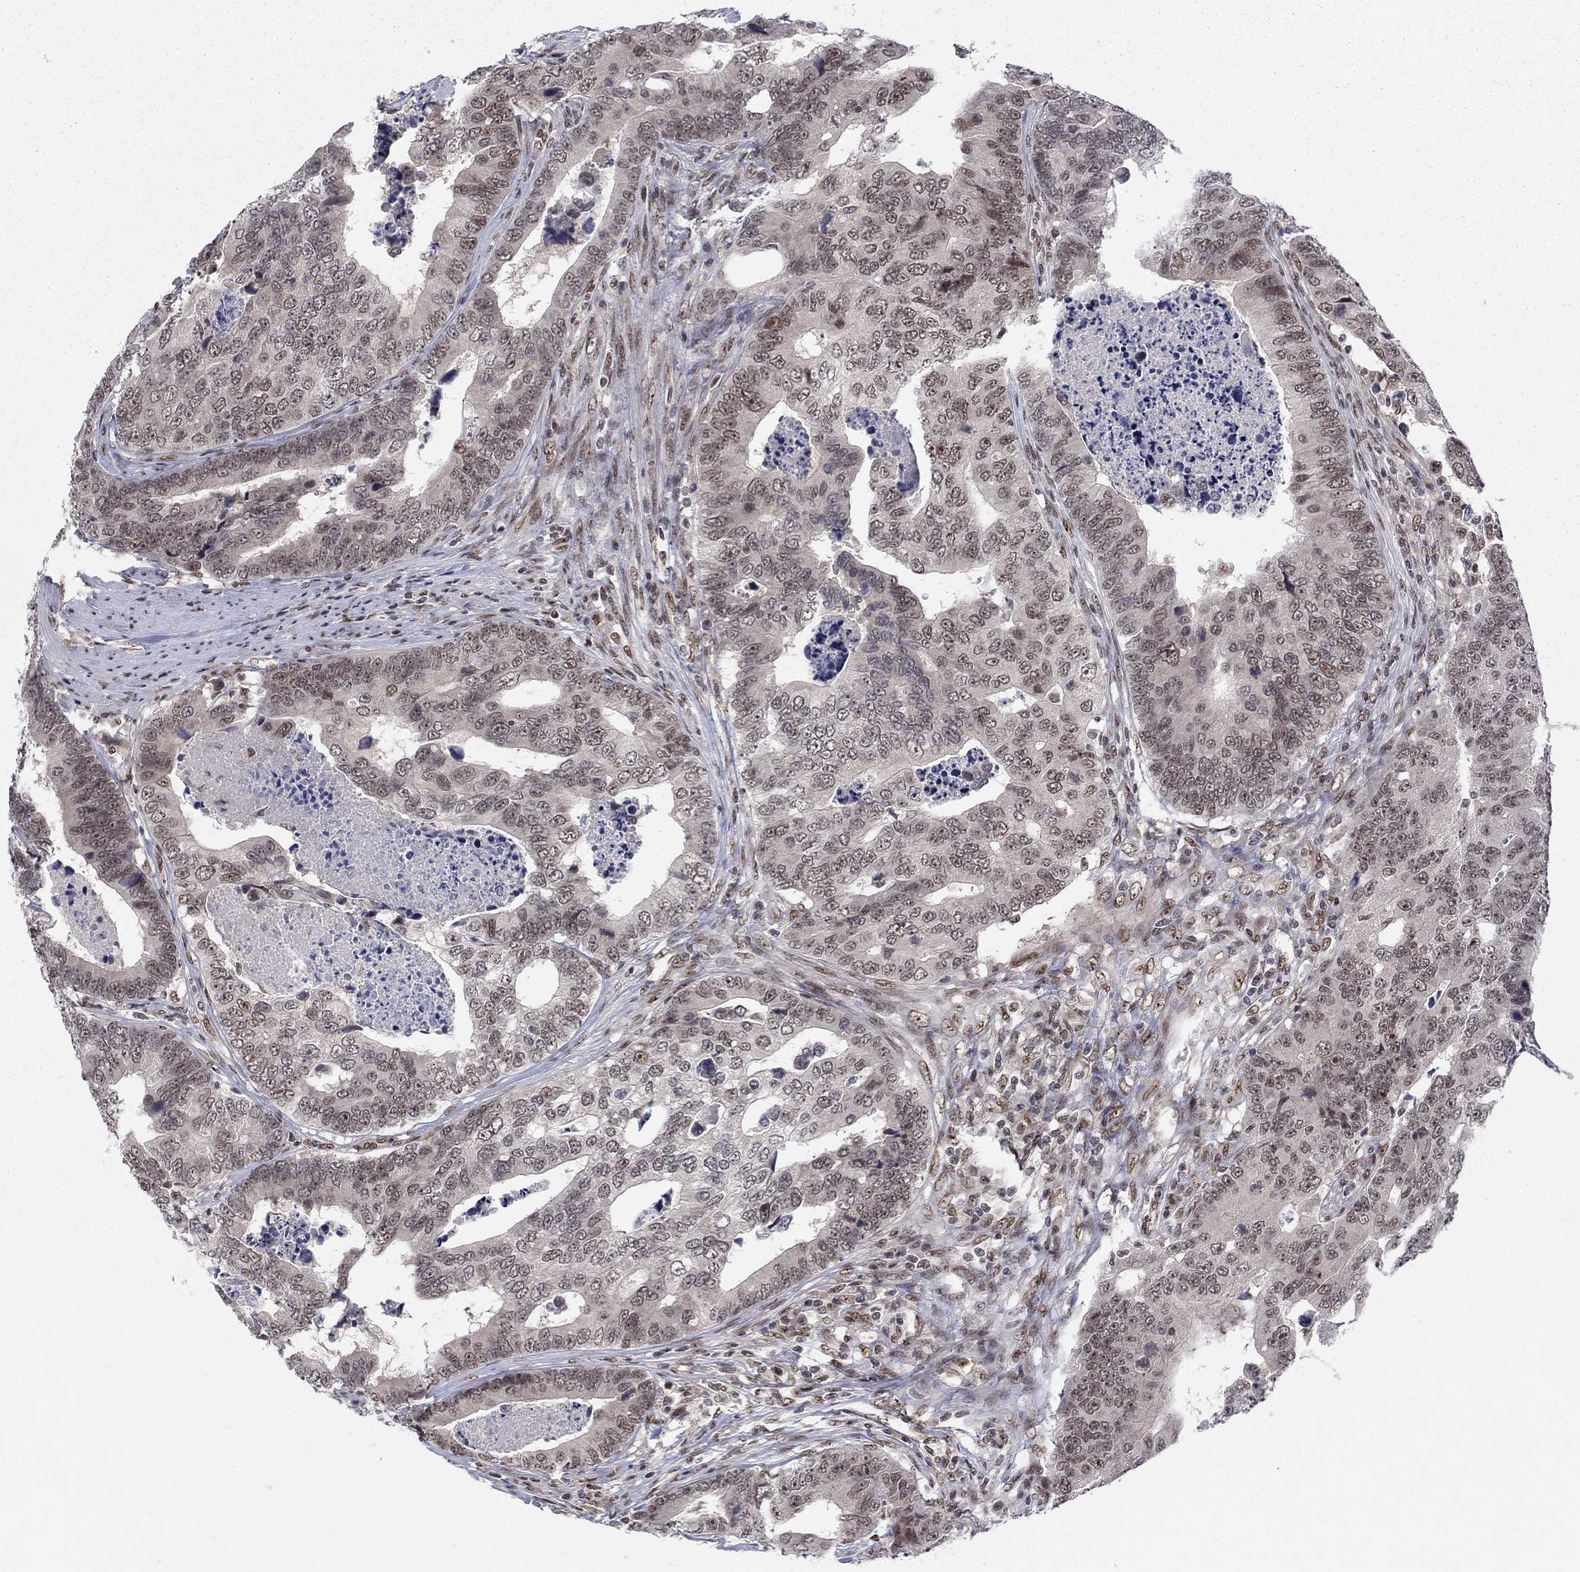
{"staining": {"intensity": "moderate", "quantity": "<25%", "location": "nuclear"}, "tissue": "colorectal cancer", "cell_type": "Tumor cells", "image_type": "cancer", "snomed": [{"axis": "morphology", "description": "Adenocarcinoma, NOS"}, {"axis": "topography", "description": "Colon"}], "caption": "Immunohistochemical staining of human colorectal adenocarcinoma displays low levels of moderate nuclear positivity in approximately <25% of tumor cells.", "gene": "FYTTD1", "patient": {"sex": "female", "age": 72}}